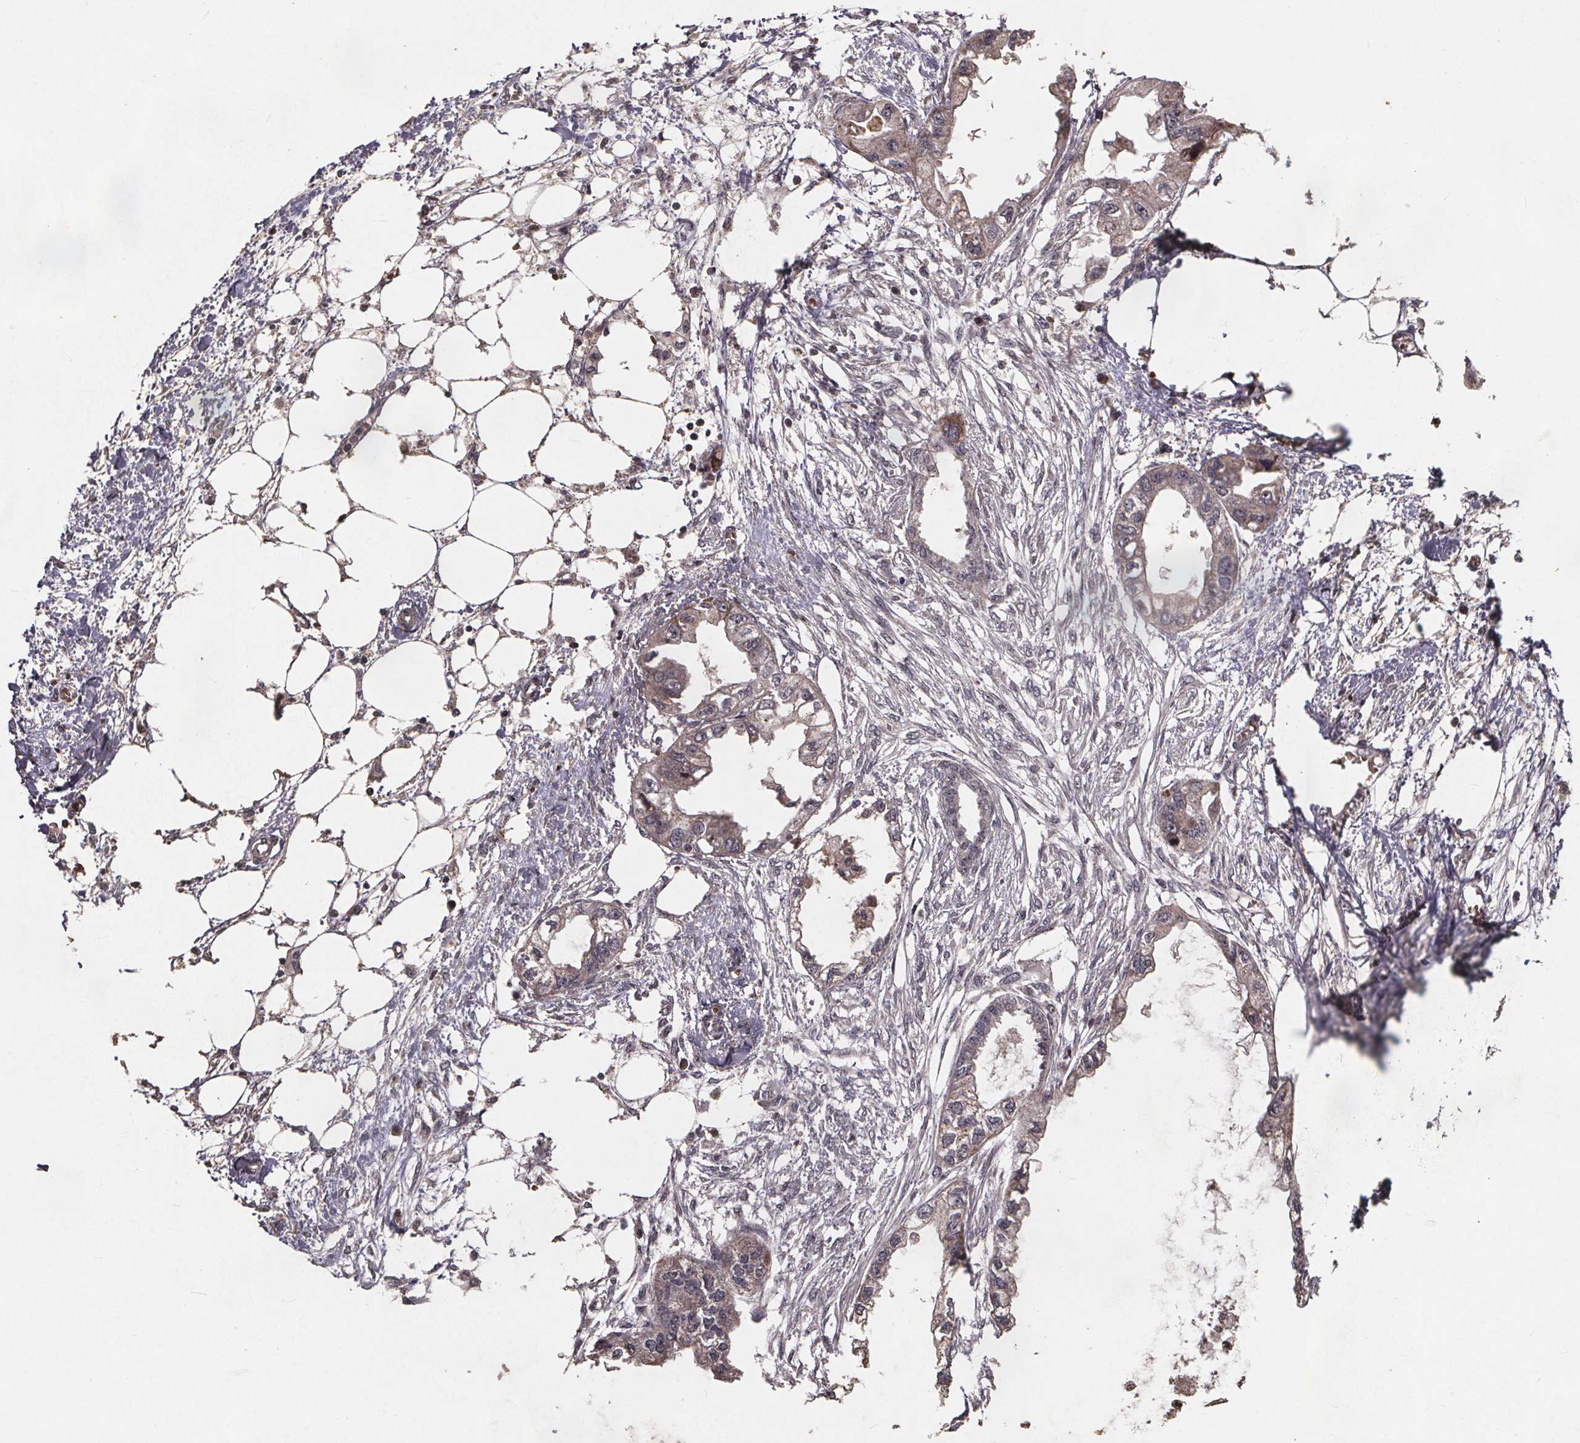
{"staining": {"intensity": "negative", "quantity": "none", "location": "none"}, "tissue": "endometrial cancer", "cell_type": "Tumor cells", "image_type": "cancer", "snomed": [{"axis": "morphology", "description": "Adenocarcinoma, NOS"}, {"axis": "morphology", "description": "Adenocarcinoma, metastatic, NOS"}, {"axis": "topography", "description": "Adipose tissue"}, {"axis": "topography", "description": "Endometrium"}], "caption": "Histopathology image shows no protein expression in tumor cells of endometrial cancer (adenocarcinoma) tissue.", "gene": "GPX3", "patient": {"sex": "female", "age": 67}}